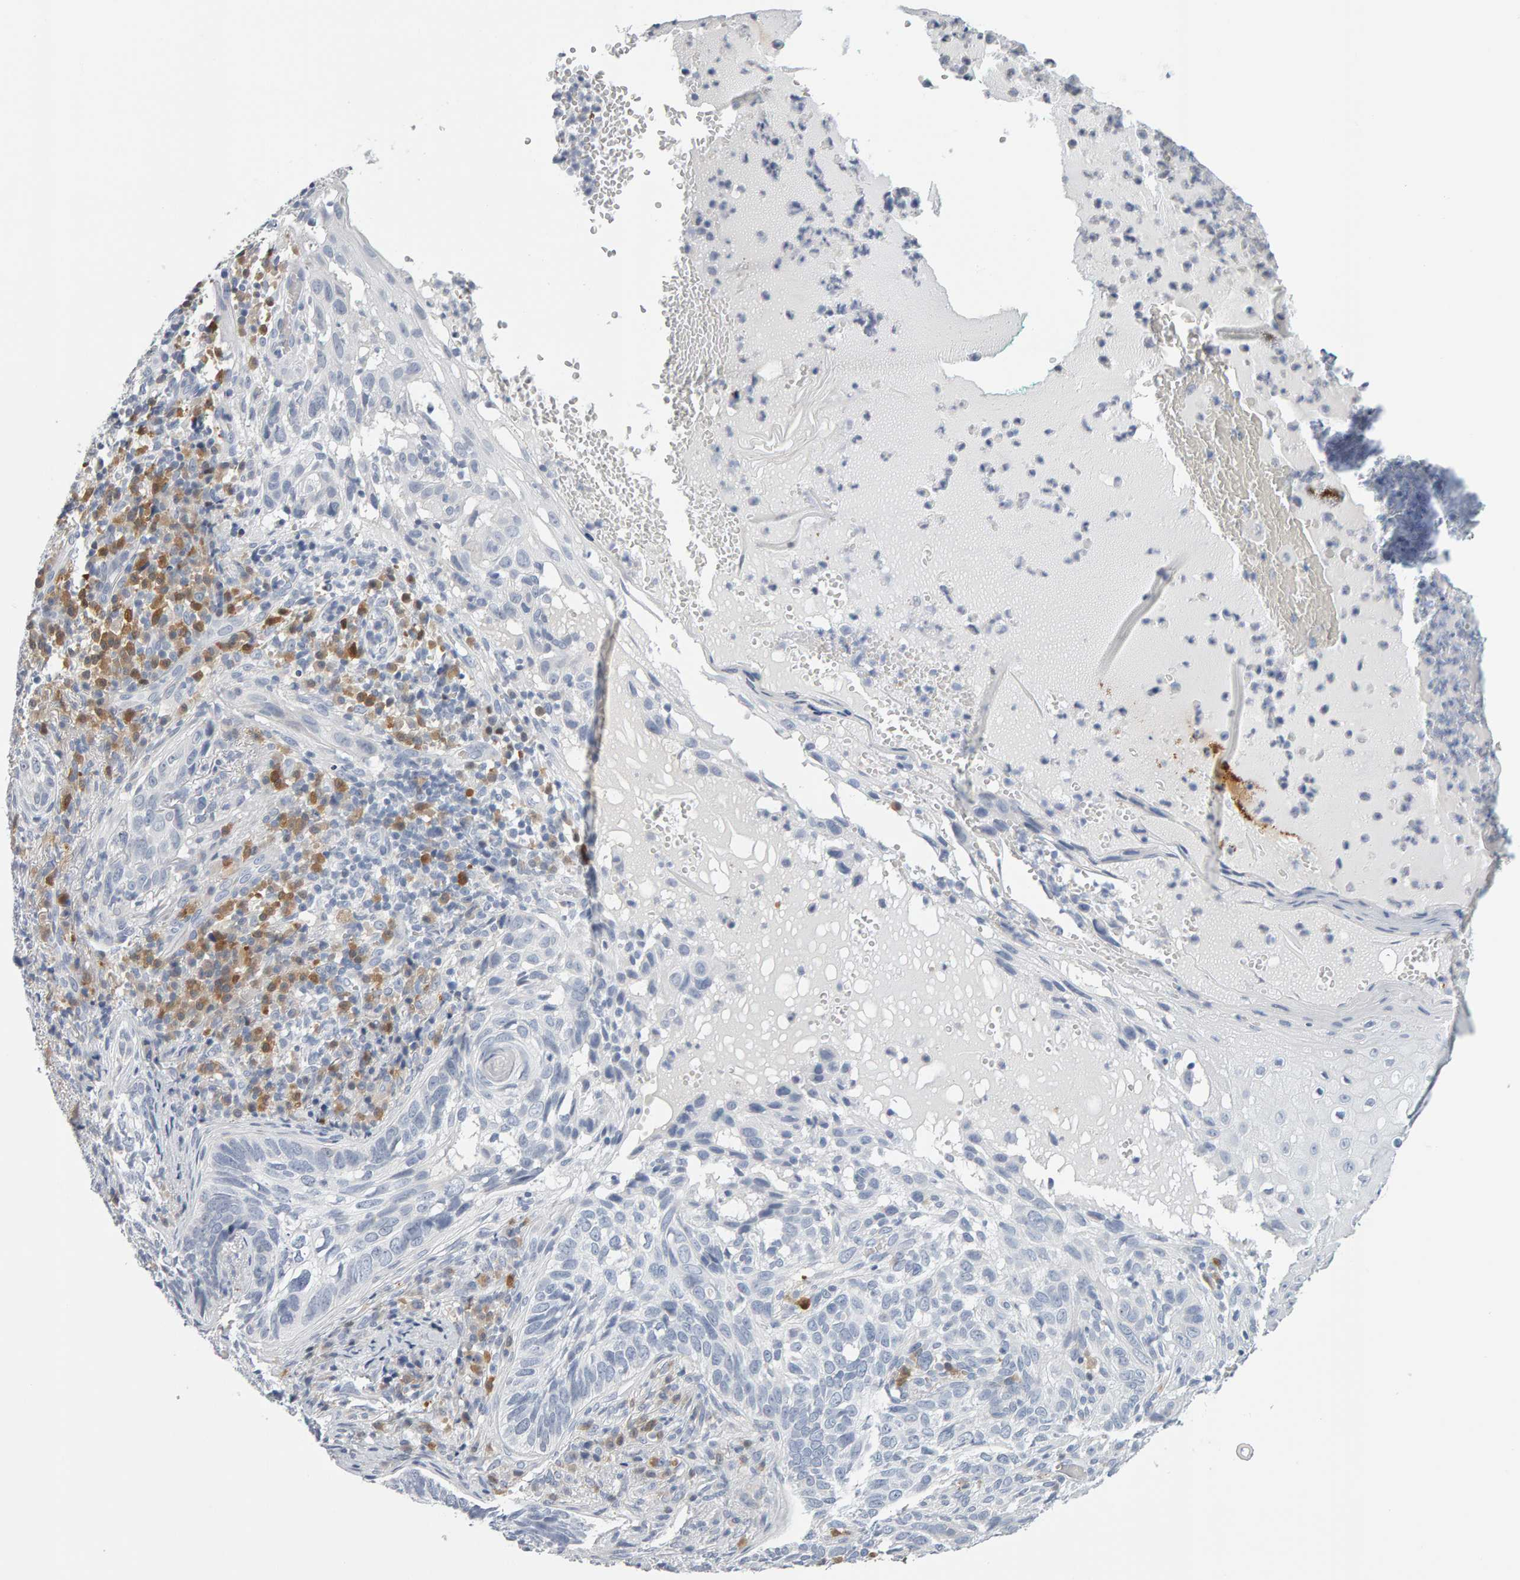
{"staining": {"intensity": "negative", "quantity": "none", "location": "none"}, "tissue": "skin cancer", "cell_type": "Tumor cells", "image_type": "cancer", "snomed": [{"axis": "morphology", "description": "Basal cell carcinoma"}, {"axis": "topography", "description": "Skin"}], "caption": "A histopathology image of human skin cancer (basal cell carcinoma) is negative for staining in tumor cells.", "gene": "CTH", "patient": {"sex": "female", "age": 89}}